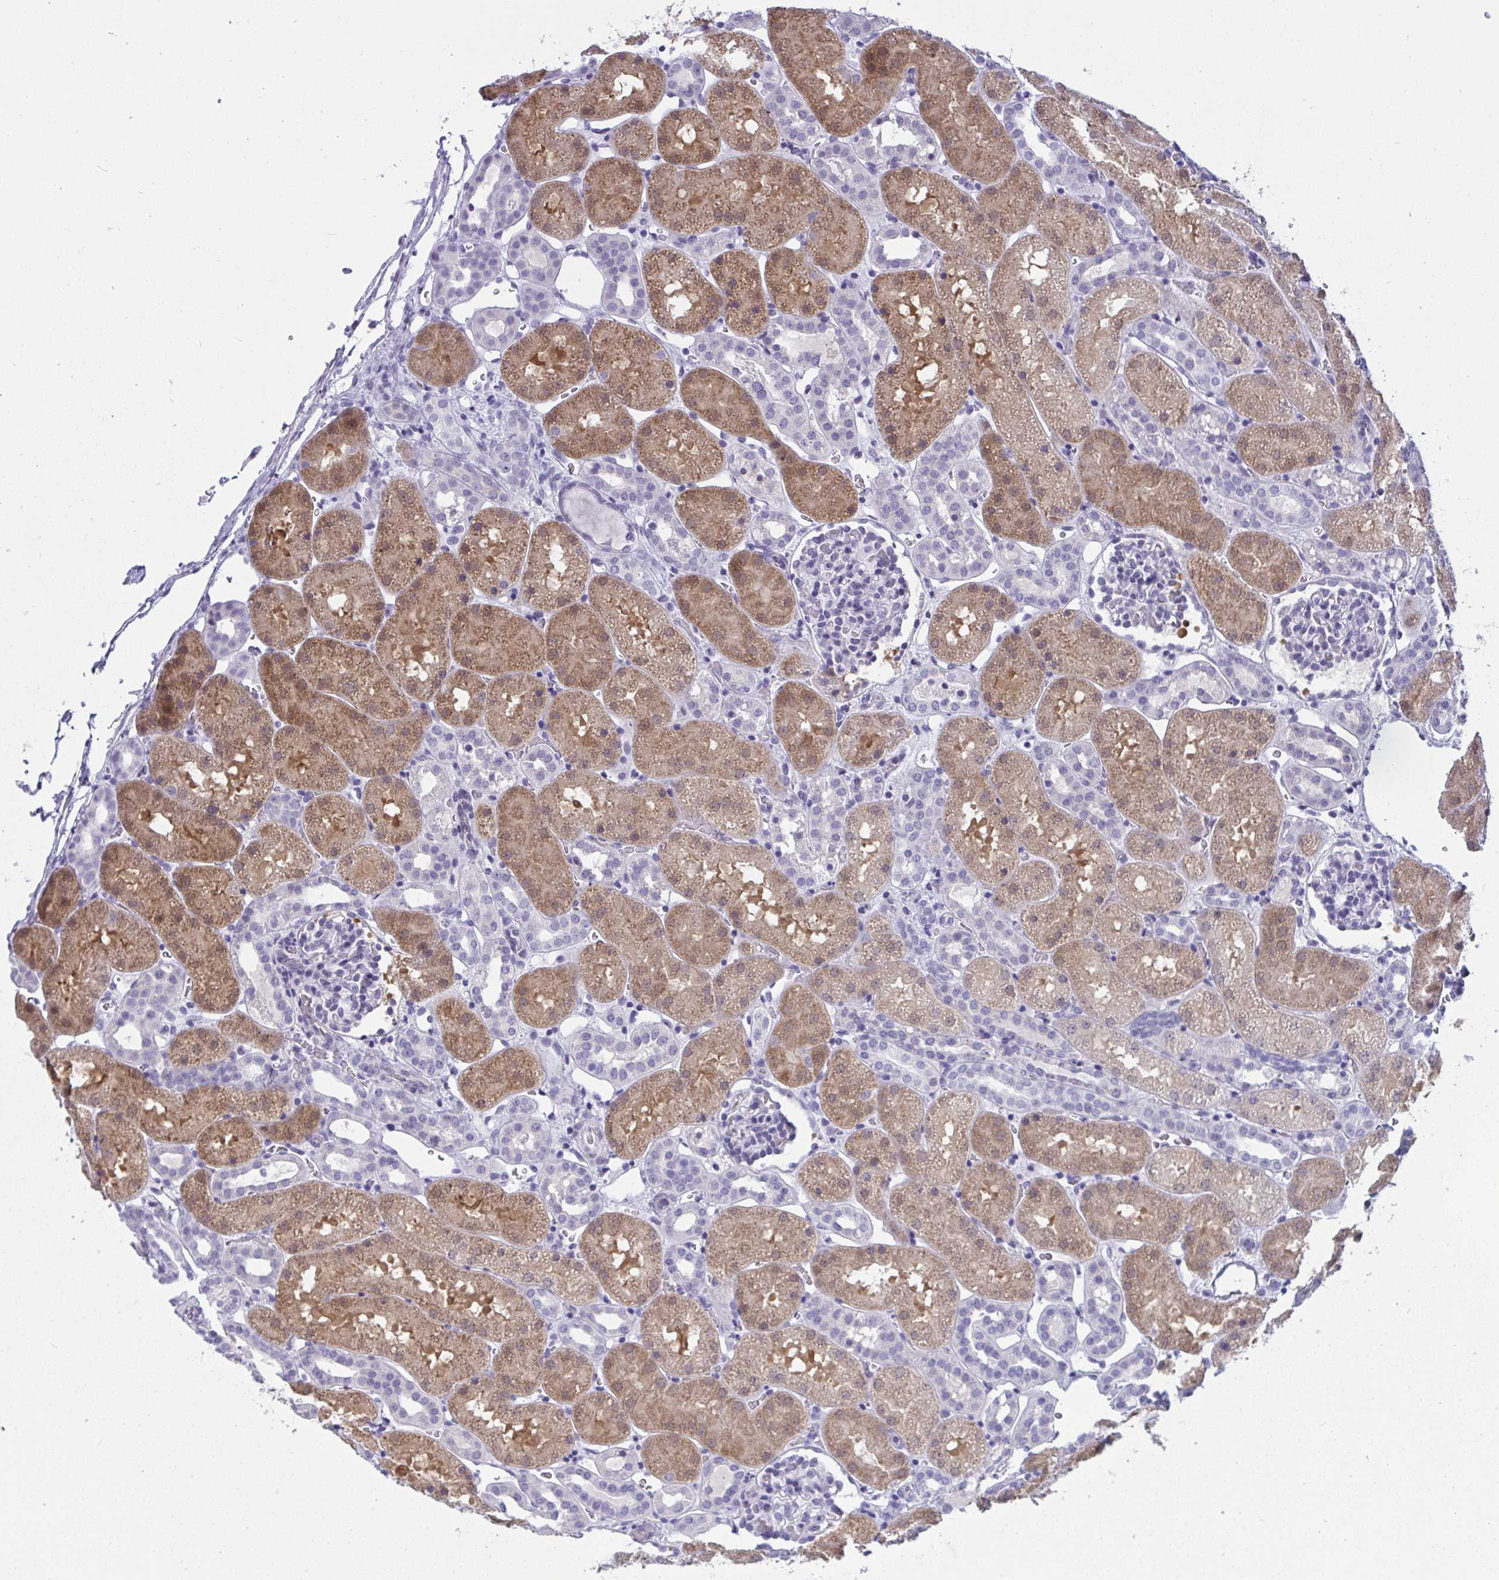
{"staining": {"intensity": "negative", "quantity": "none", "location": "none"}, "tissue": "kidney", "cell_type": "Cells in glomeruli", "image_type": "normal", "snomed": [{"axis": "morphology", "description": "Normal tissue, NOS"}, {"axis": "topography", "description": "Kidney"}], "caption": "Immunohistochemistry histopathology image of benign human kidney stained for a protein (brown), which reveals no positivity in cells in glomeruli.", "gene": "PRDM9", "patient": {"sex": "male", "age": 2}}